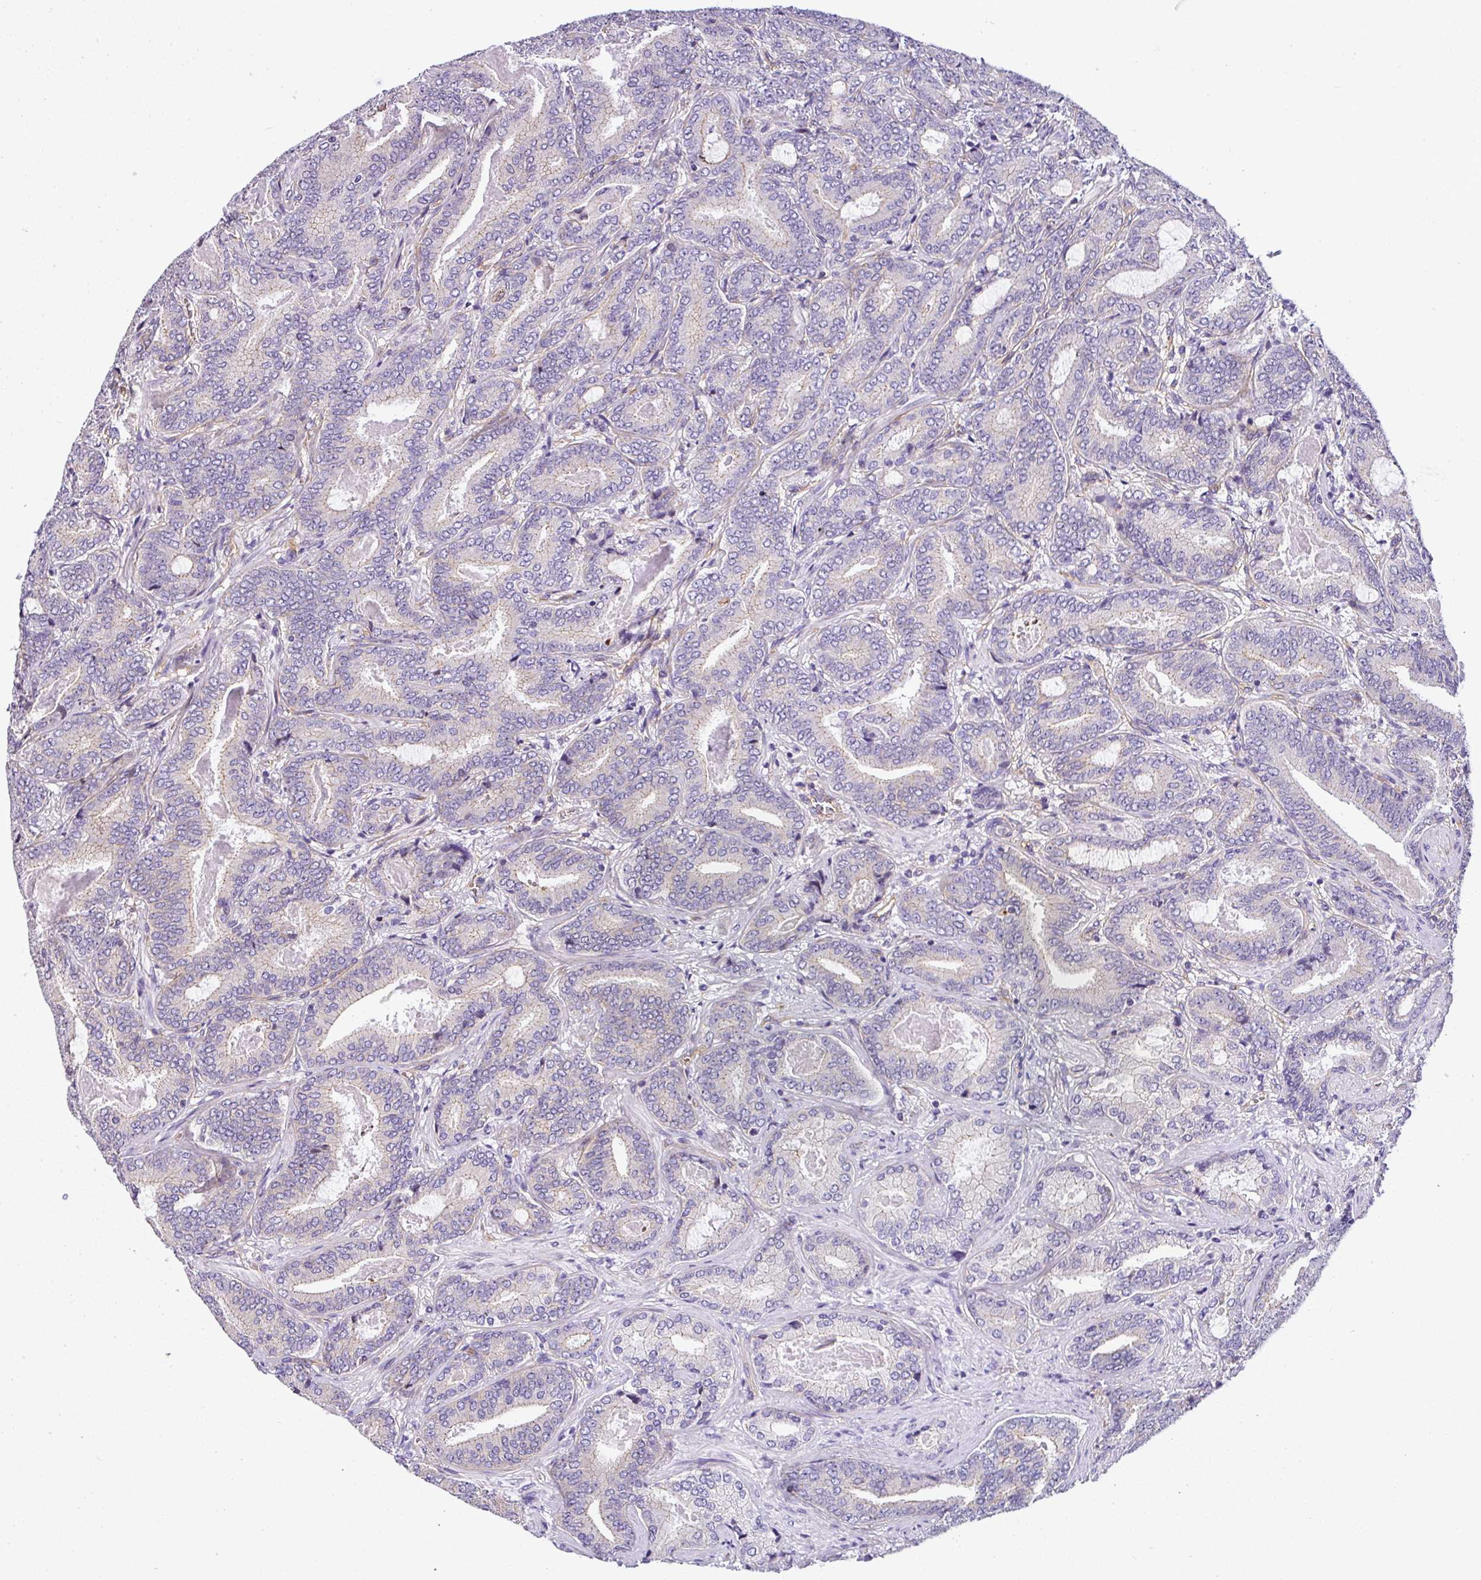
{"staining": {"intensity": "negative", "quantity": "none", "location": "none"}, "tissue": "prostate cancer", "cell_type": "Tumor cells", "image_type": "cancer", "snomed": [{"axis": "morphology", "description": "Adenocarcinoma, Low grade"}, {"axis": "topography", "description": "Prostate and seminal vesicle, NOS"}], "caption": "Protein analysis of prostate cancer reveals no significant staining in tumor cells.", "gene": "OR11H4", "patient": {"sex": "male", "age": 61}}